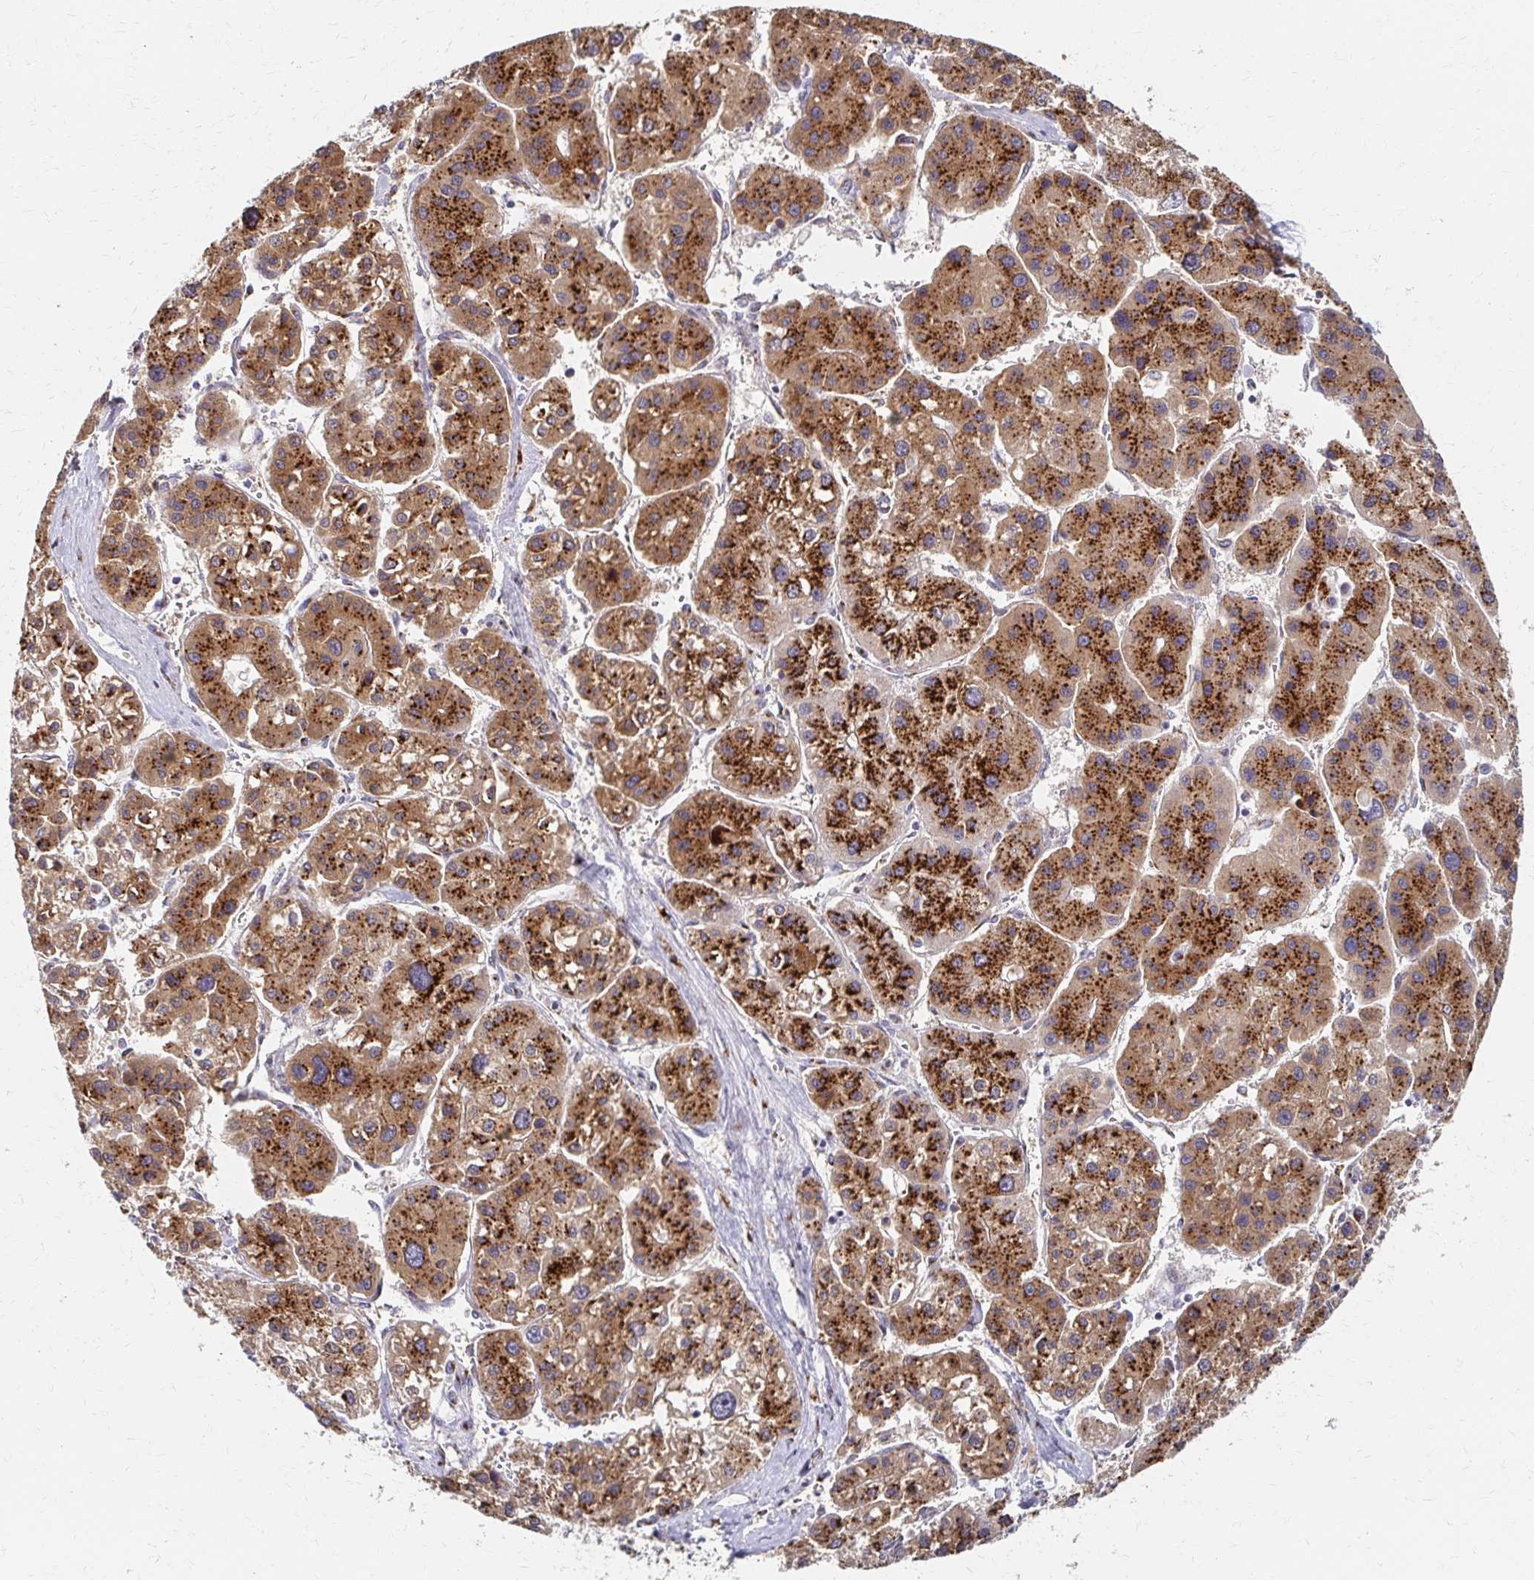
{"staining": {"intensity": "strong", "quantity": ">75%", "location": "cytoplasmic/membranous"}, "tissue": "liver cancer", "cell_type": "Tumor cells", "image_type": "cancer", "snomed": [{"axis": "morphology", "description": "Carcinoma, Hepatocellular, NOS"}, {"axis": "topography", "description": "Liver"}], "caption": "This is a micrograph of IHC staining of liver cancer (hepatocellular carcinoma), which shows strong positivity in the cytoplasmic/membranous of tumor cells.", "gene": "TM9SF1", "patient": {"sex": "male", "age": 73}}